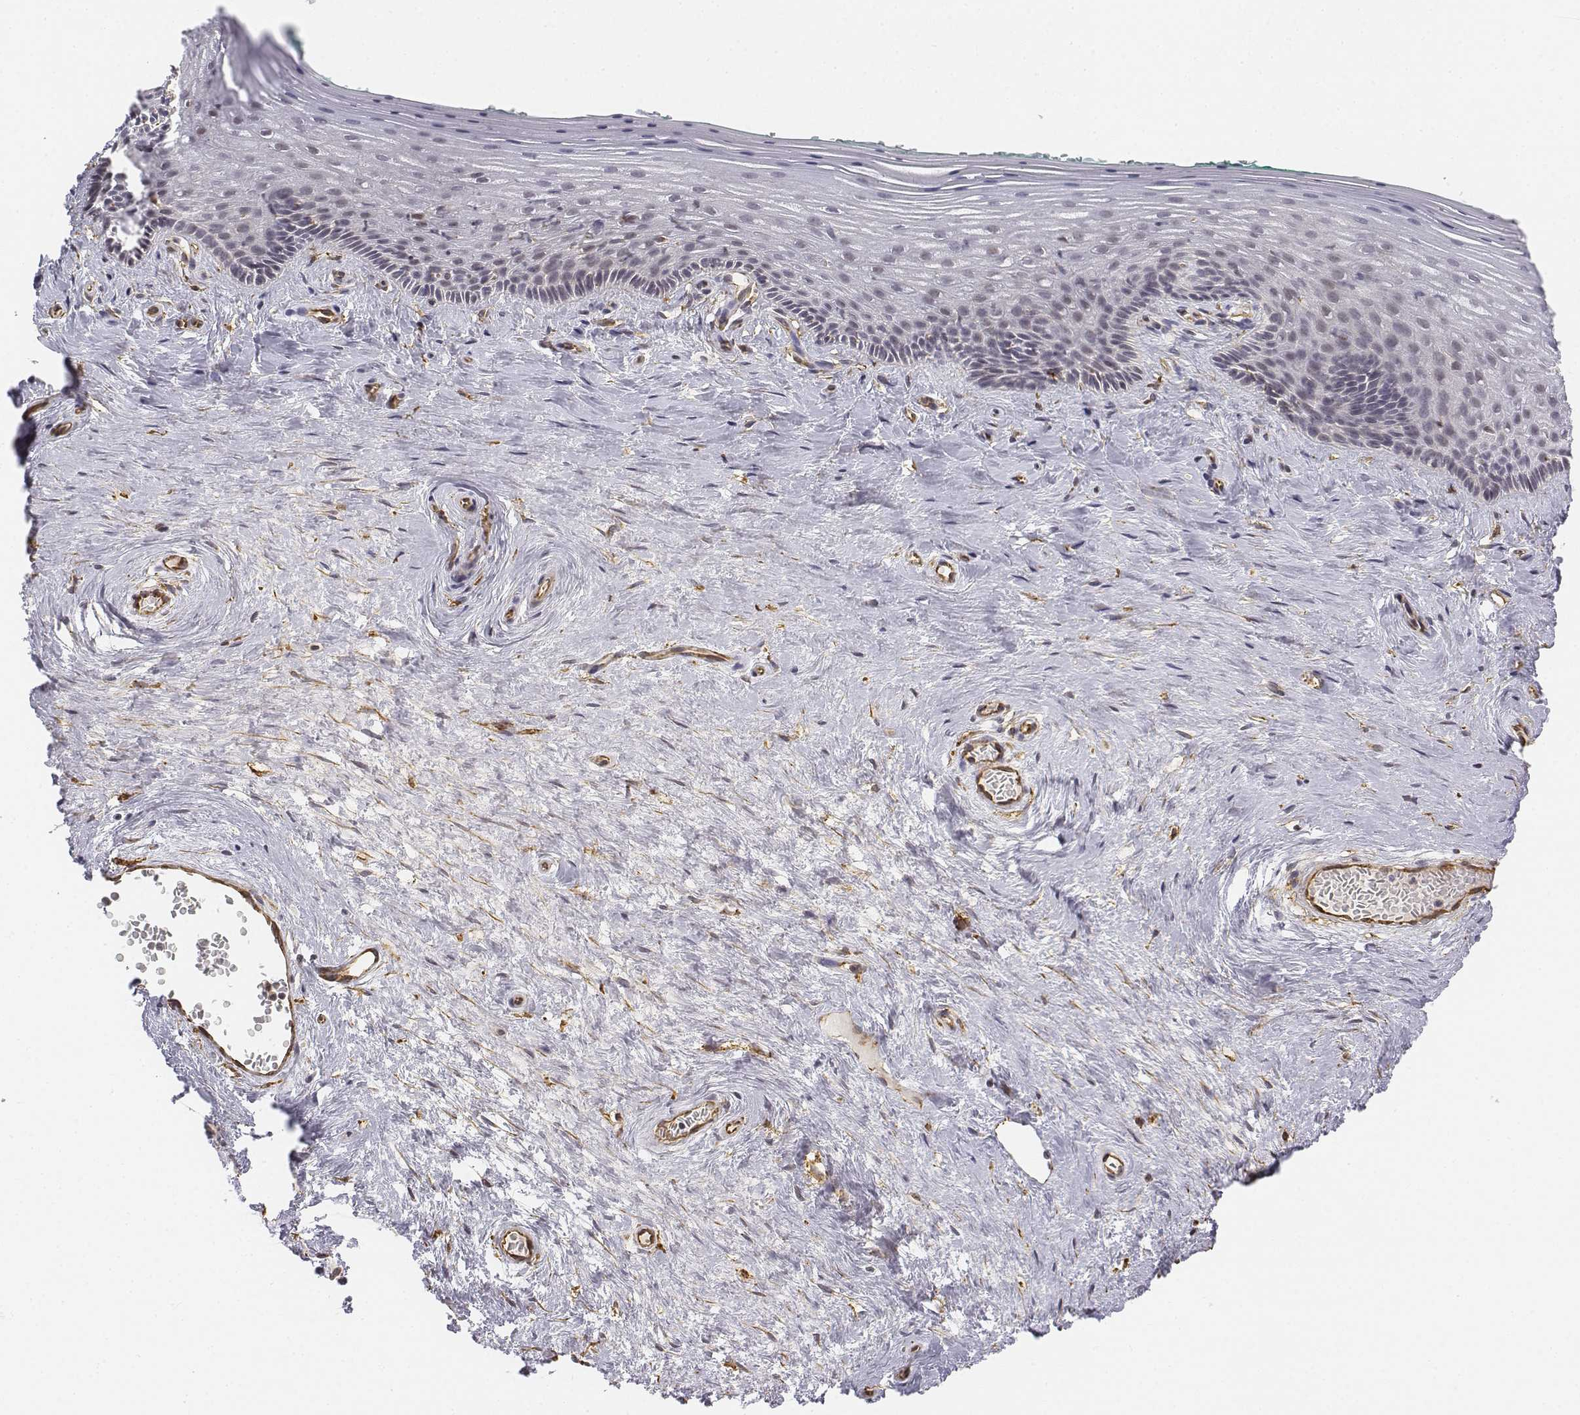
{"staining": {"intensity": "negative", "quantity": "none", "location": "none"}, "tissue": "vagina", "cell_type": "Squamous epithelial cells", "image_type": "normal", "snomed": [{"axis": "morphology", "description": "Normal tissue, NOS"}, {"axis": "topography", "description": "Vagina"}], "caption": "This is a photomicrograph of immunohistochemistry staining of unremarkable vagina, which shows no expression in squamous epithelial cells.", "gene": "CD14", "patient": {"sex": "female", "age": 45}}